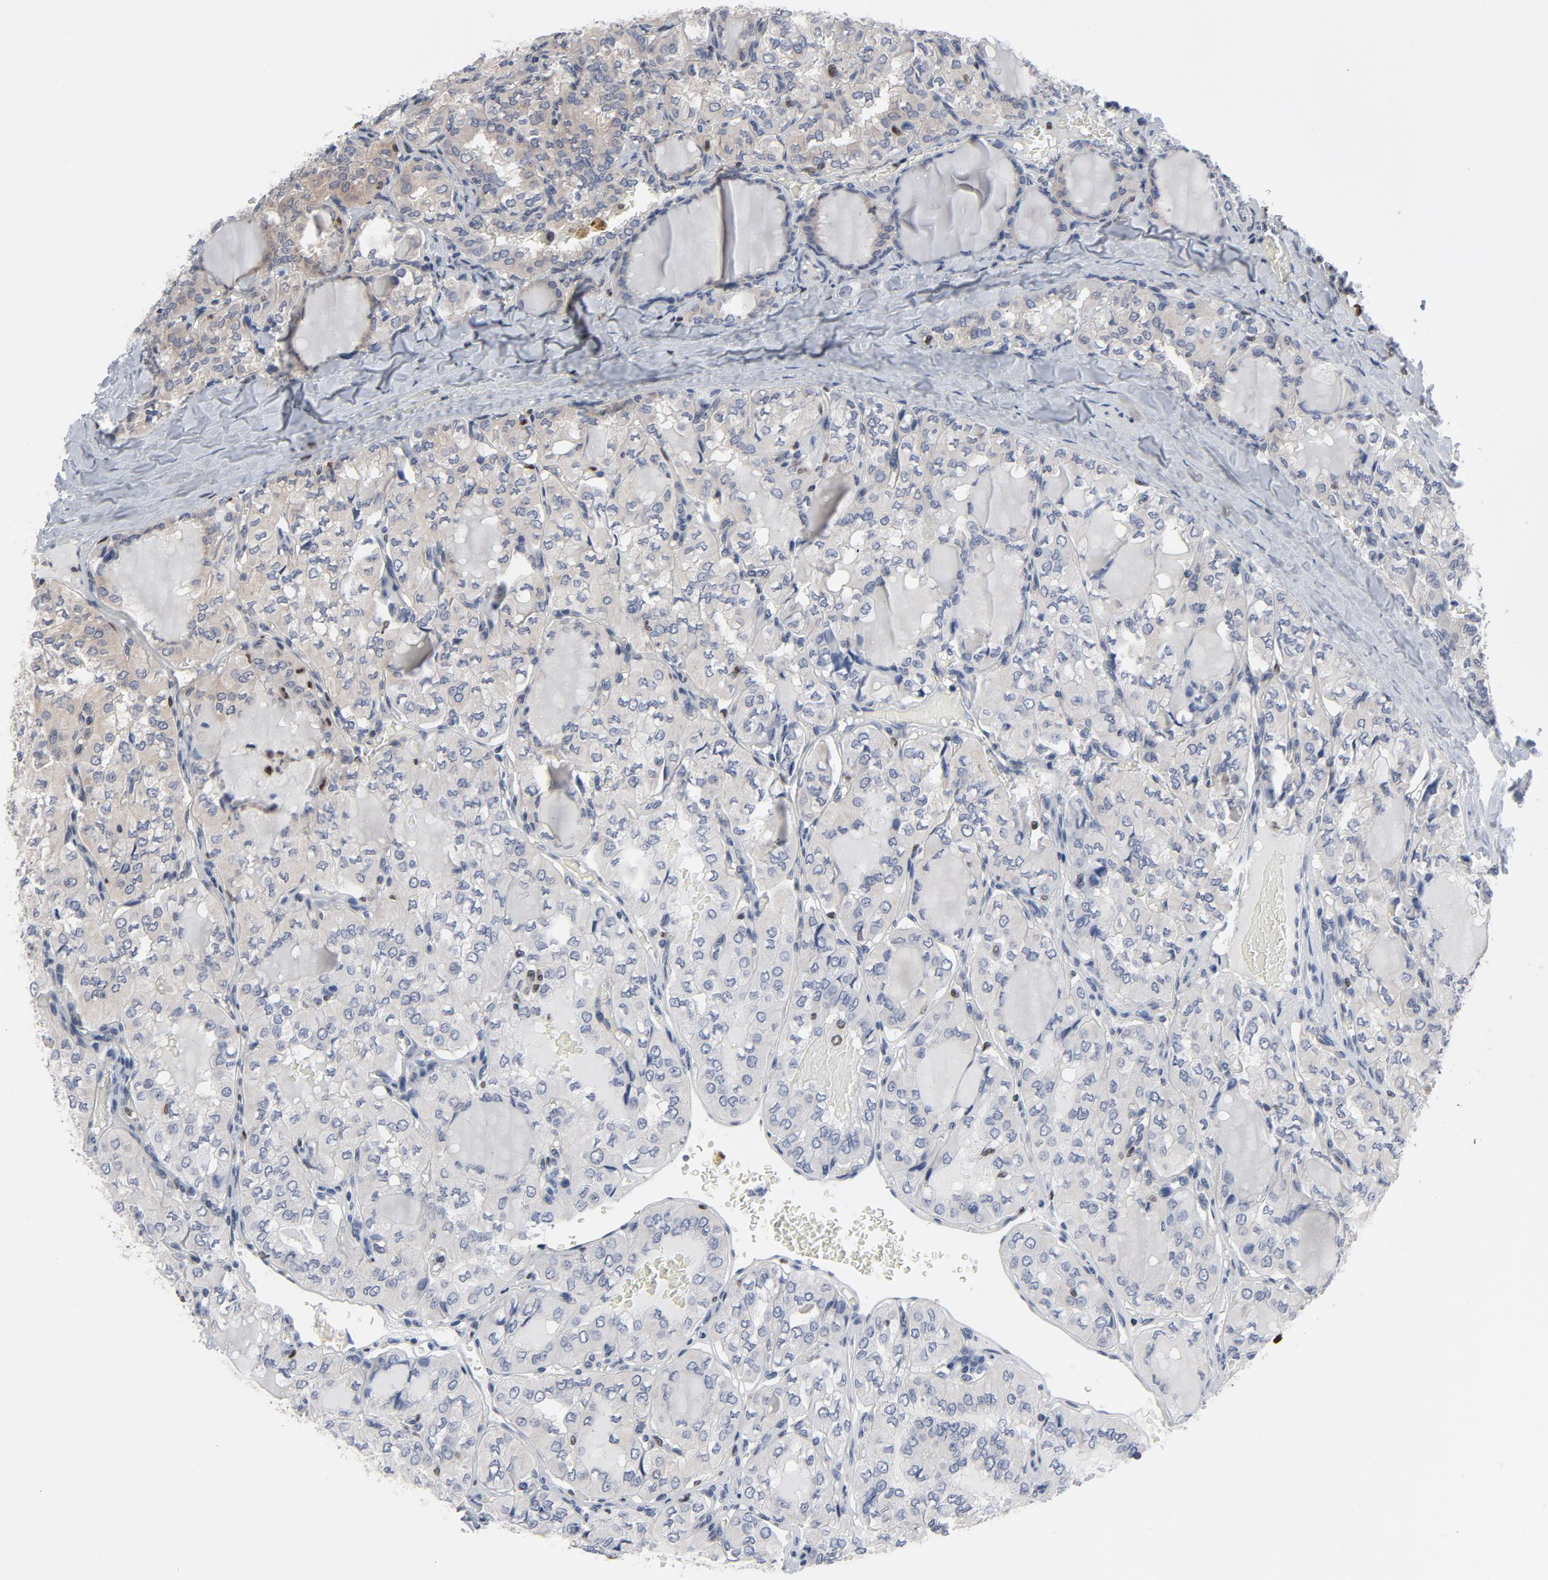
{"staining": {"intensity": "weak", "quantity": "25%-75%", "location": "cytoplasmic/membranous"}, "tissue": "thyroid cancer", "cell_type": "Tumor cells", "image_type": "cancer", "snomed": [{"axis": "morphology", "description": "Papillary adenocarcinoma, NOS"}, {"axis": "topography", "description": "Thyroid gland"}], "caption": "Thyroid cancer (papillary adenocarcinoma) tissue shows weak cytoplasmic/membranous expression in approximately 25%-75% of tumor cells, visualized by immunohistochemistry.", "gene": "NFKB1", "patient": {"sex": "male", "age": 20}}